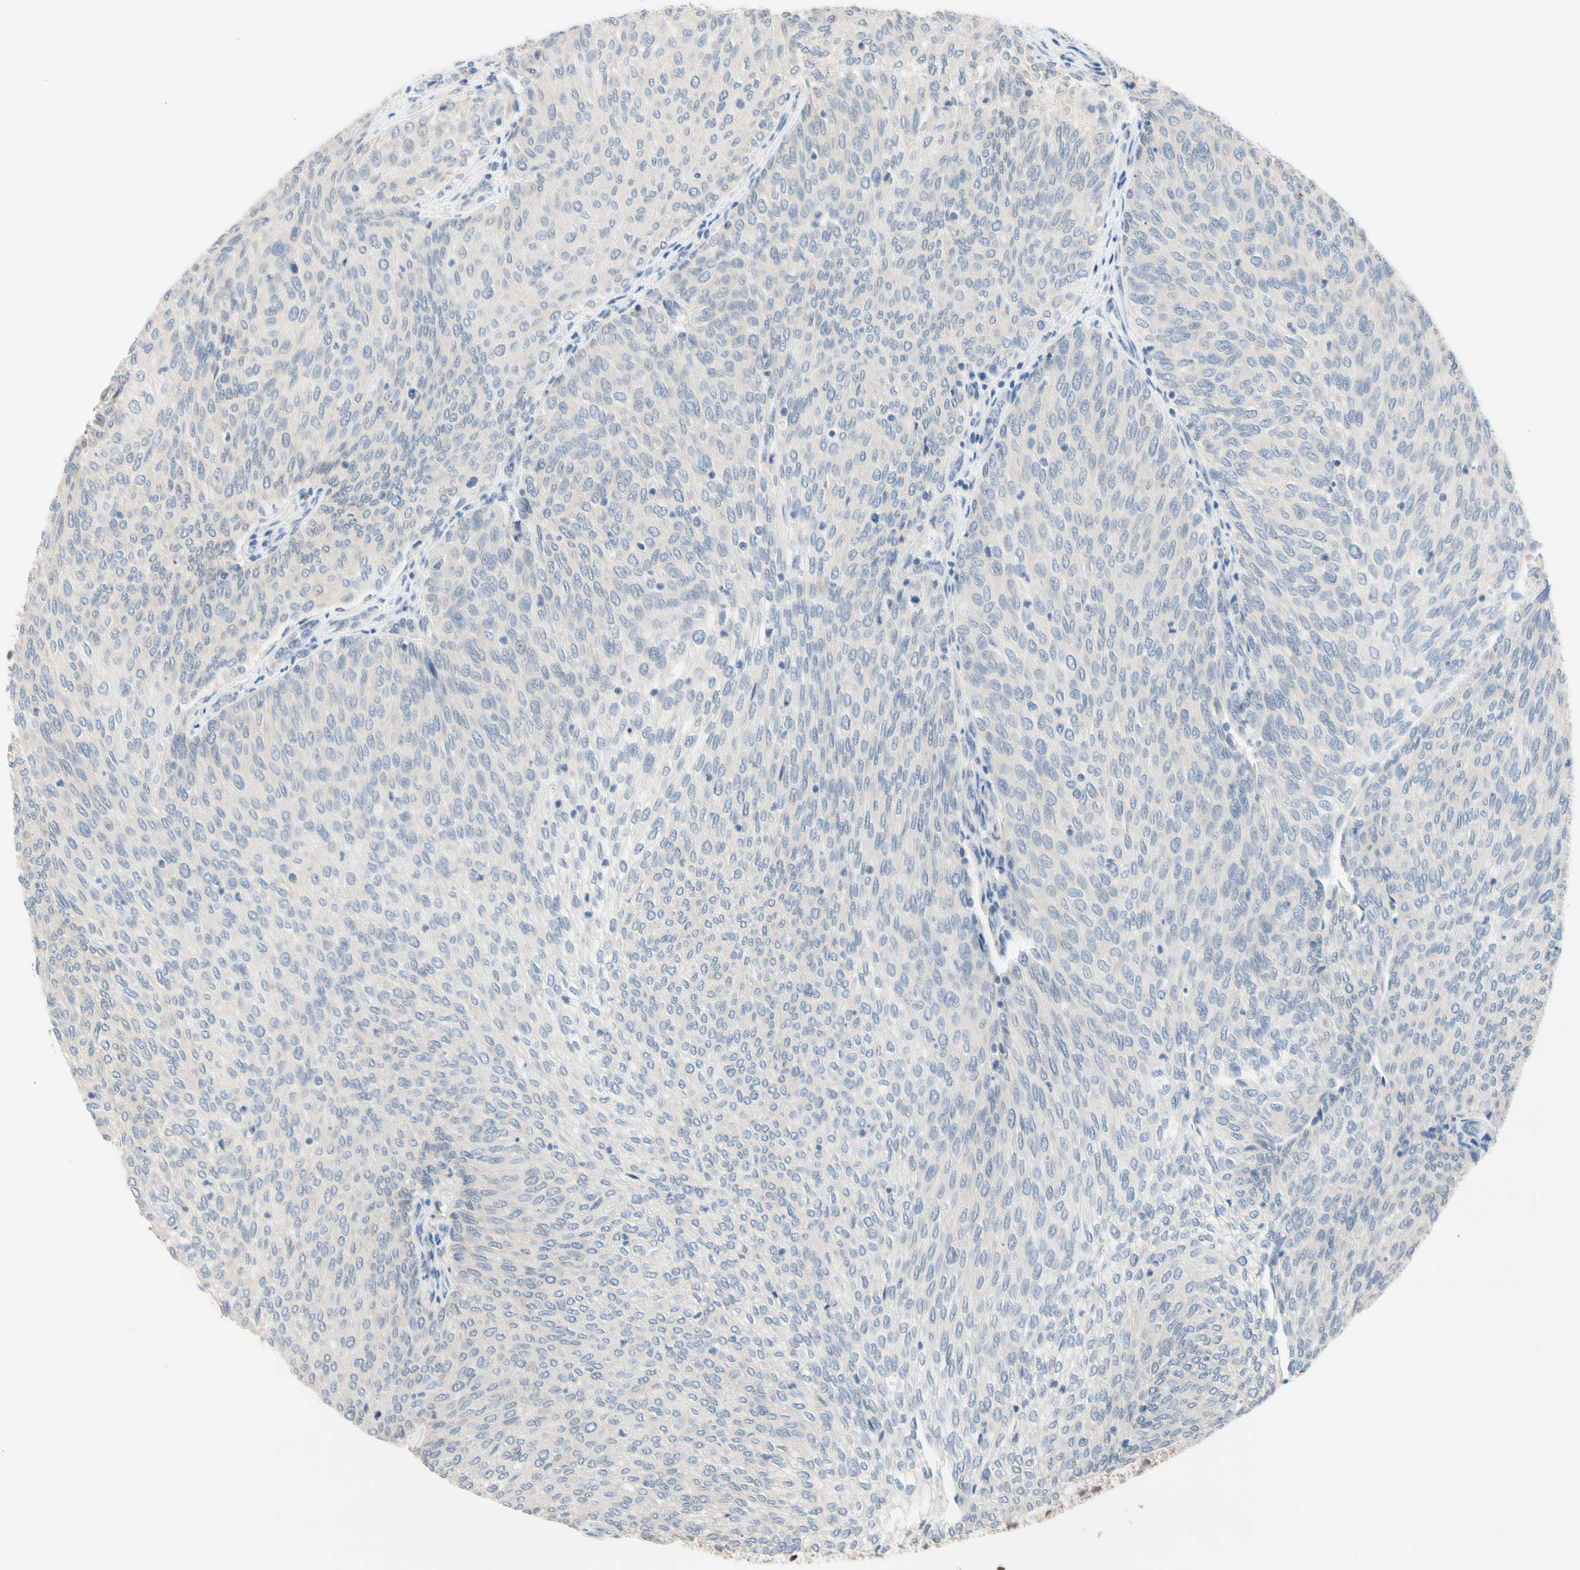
{"staining": {"intensity": "negative", "quantity": "none", "location": "none"}, "tissue": "urothelial cancer", "cell_type": "Tumor cells", "image_type": "cancer", "snomed": [{"axis": "morphology", "description": "Urothelial carcinoma, Low grade"}, {"axis": "topography", "description": "Urinary bladder"}], "caption": "Tumor cells show no significant protein expression in urothelial carcinoma (low-grade). (Immunohistochemistry, brightfield microscopy, high magnification).", "gene": "CNST", "patient": {"sex": "female", "age": 79}}